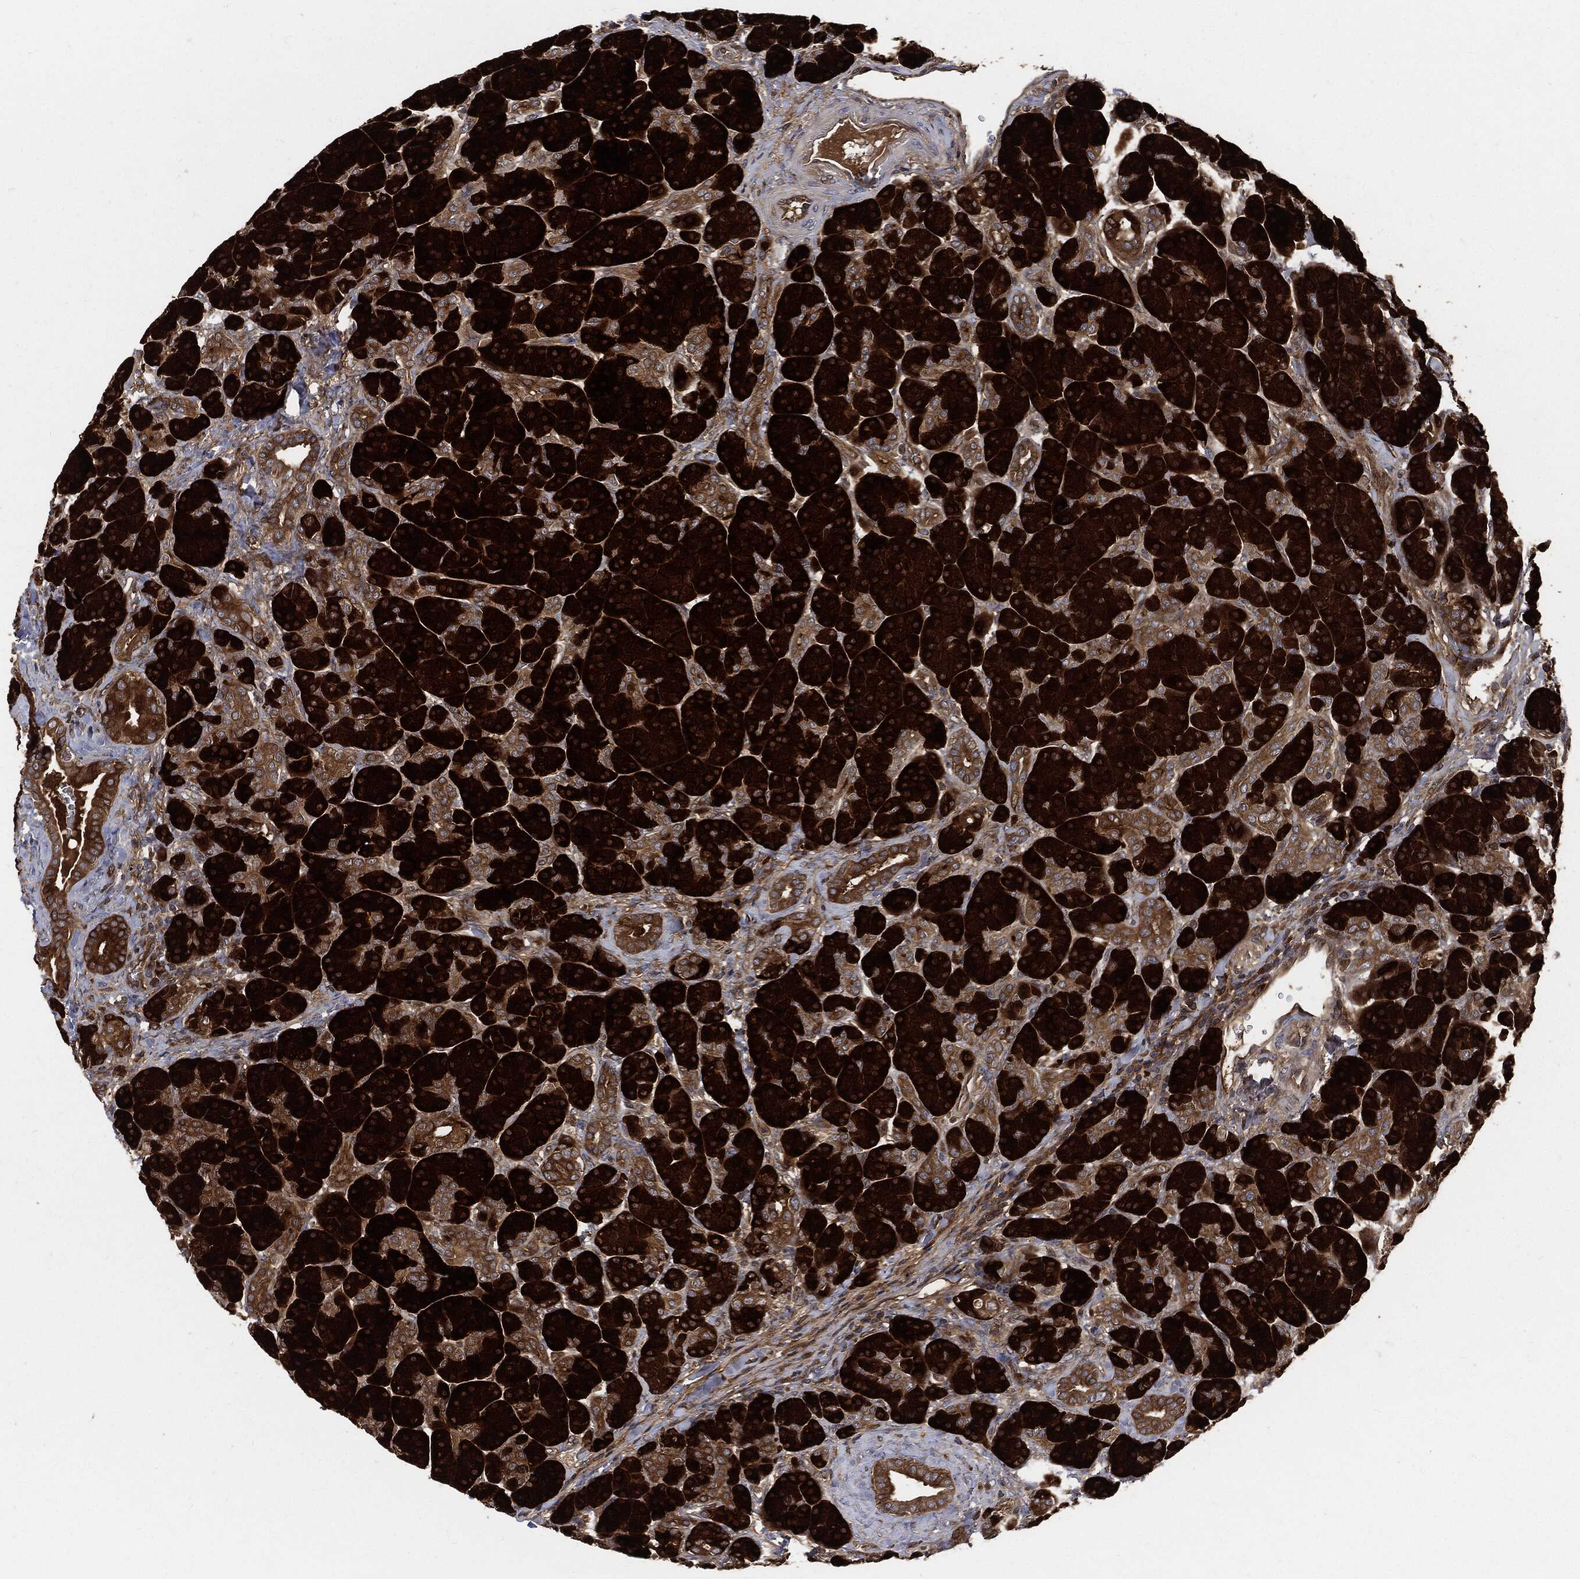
{"staining": {"intensity": "strong", "quantity": ">75%", "location": "cytoplasmic/membranous"}, "tissue": "pancreas", "cell_type": "Exocrine glandular cells", "image_type": "normal", "snomed": [{"axis": "morphology", "description": "Normal tissue, NOS"}, {"axis": "topography", "description": "Pancreas"}], "caption": "Immunohistochemical staining of unremarkable pancreas shows high levels of strong cytoplasmic/membranous staining in about >75% of exocrine glandular cells.", "gene": "XPNPEP1", "patient": {"sex": "female", "age": 63}}